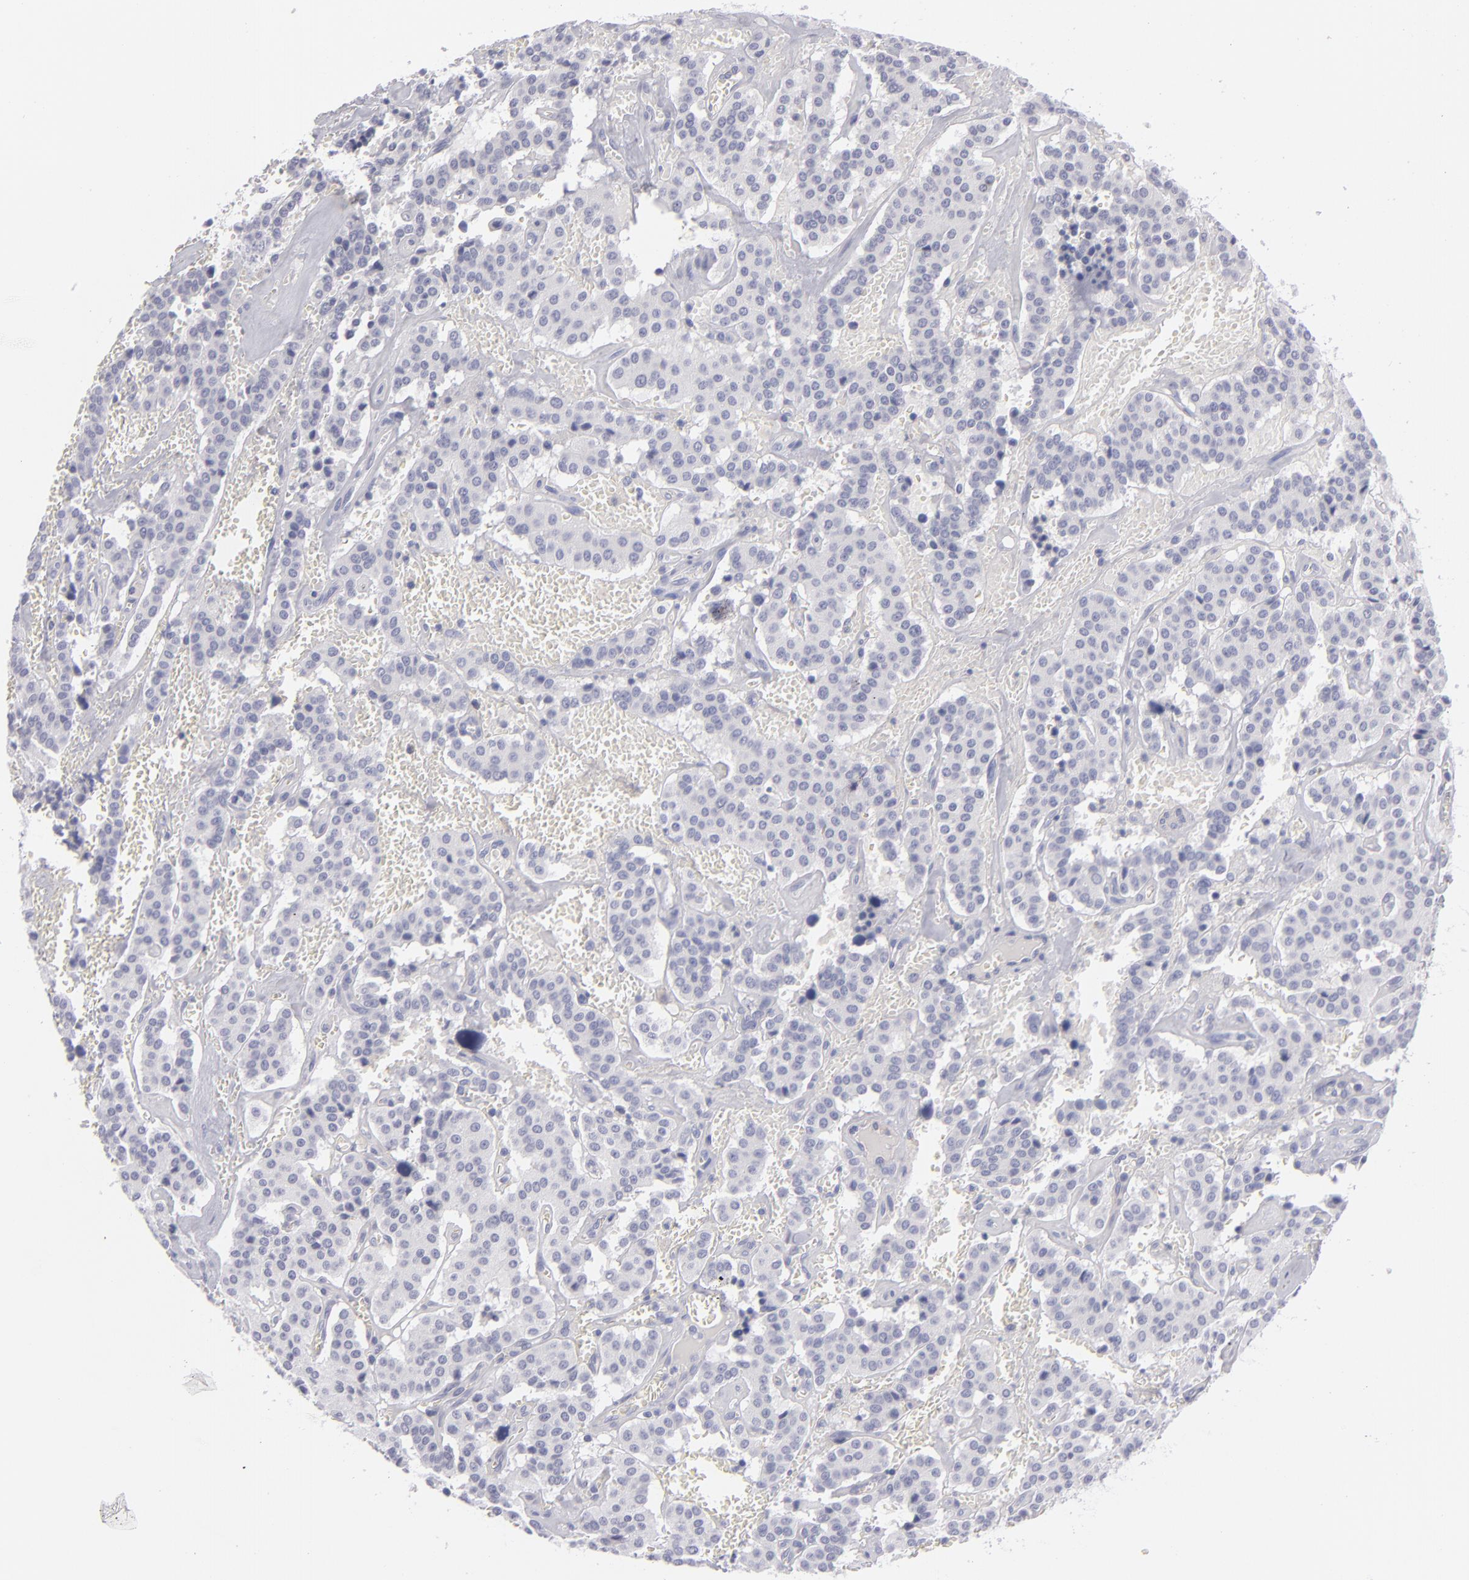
{"staining": {"intensity": "negative", "quantity": "none", "location": "none"}, "tissue": "carcinoid", "cell_type": "Tumor cells", "image_type": "cancer", "snomed": [{"axis": "morphology", "description": "Carcinoid, malignant, NOS"}, {"axis": "topography", "description": "Bronchus"}], "caption": "High power microscopy histopathology image of an immunohistochemistry (IHC) photomicrograph of malignant carcinoid, revealing no significant staining in tumor cells. Nuclei are stained in blue.", "gene": "ITGB4", "patient": {"sex": "male", "age": 55}}